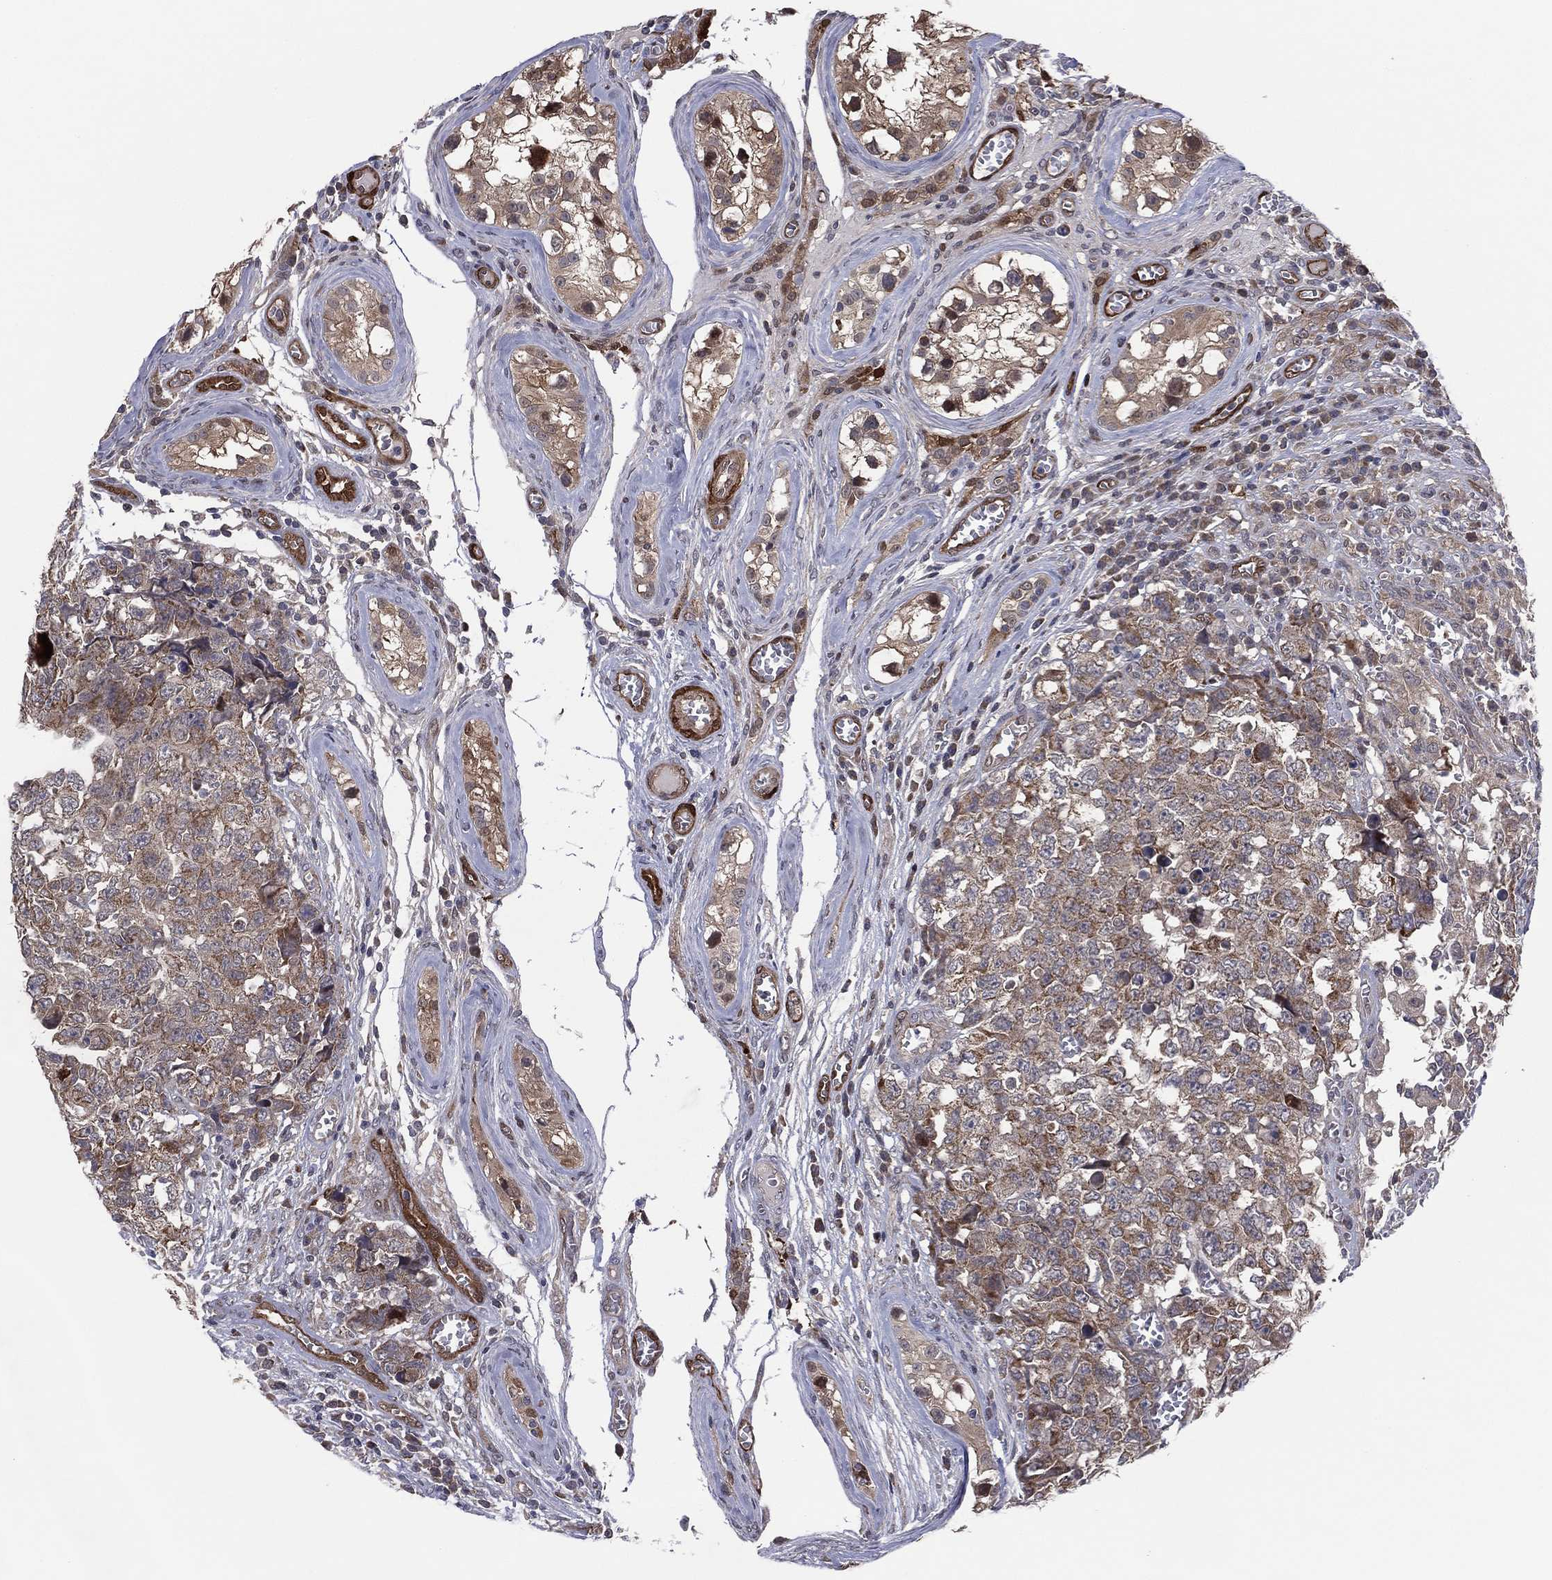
{"staining": {"intensity": "moderate", "quantity": "25%-75%", "location": "cytoplasmic/membranous"}, "tissue": "testis cancer", "cell_type": "Tumor cells", "image_type": "cancer", "snomed": [{"axis": "morphology", "description": "Carcinoma, Embryonal, NOS"}, {"axis": "topography", "description": "Testis"}], "caption": "A photomicrograph of testis embryonal carcinoma stained for a protein demonstrates moderate cytoplasmic/membranous brown staining in tumor cells. (DAB = brown stain, brightfield microscopy at high magnification).", "gene": "SNCG", "patient": {"sex": "male", "age": 23}}